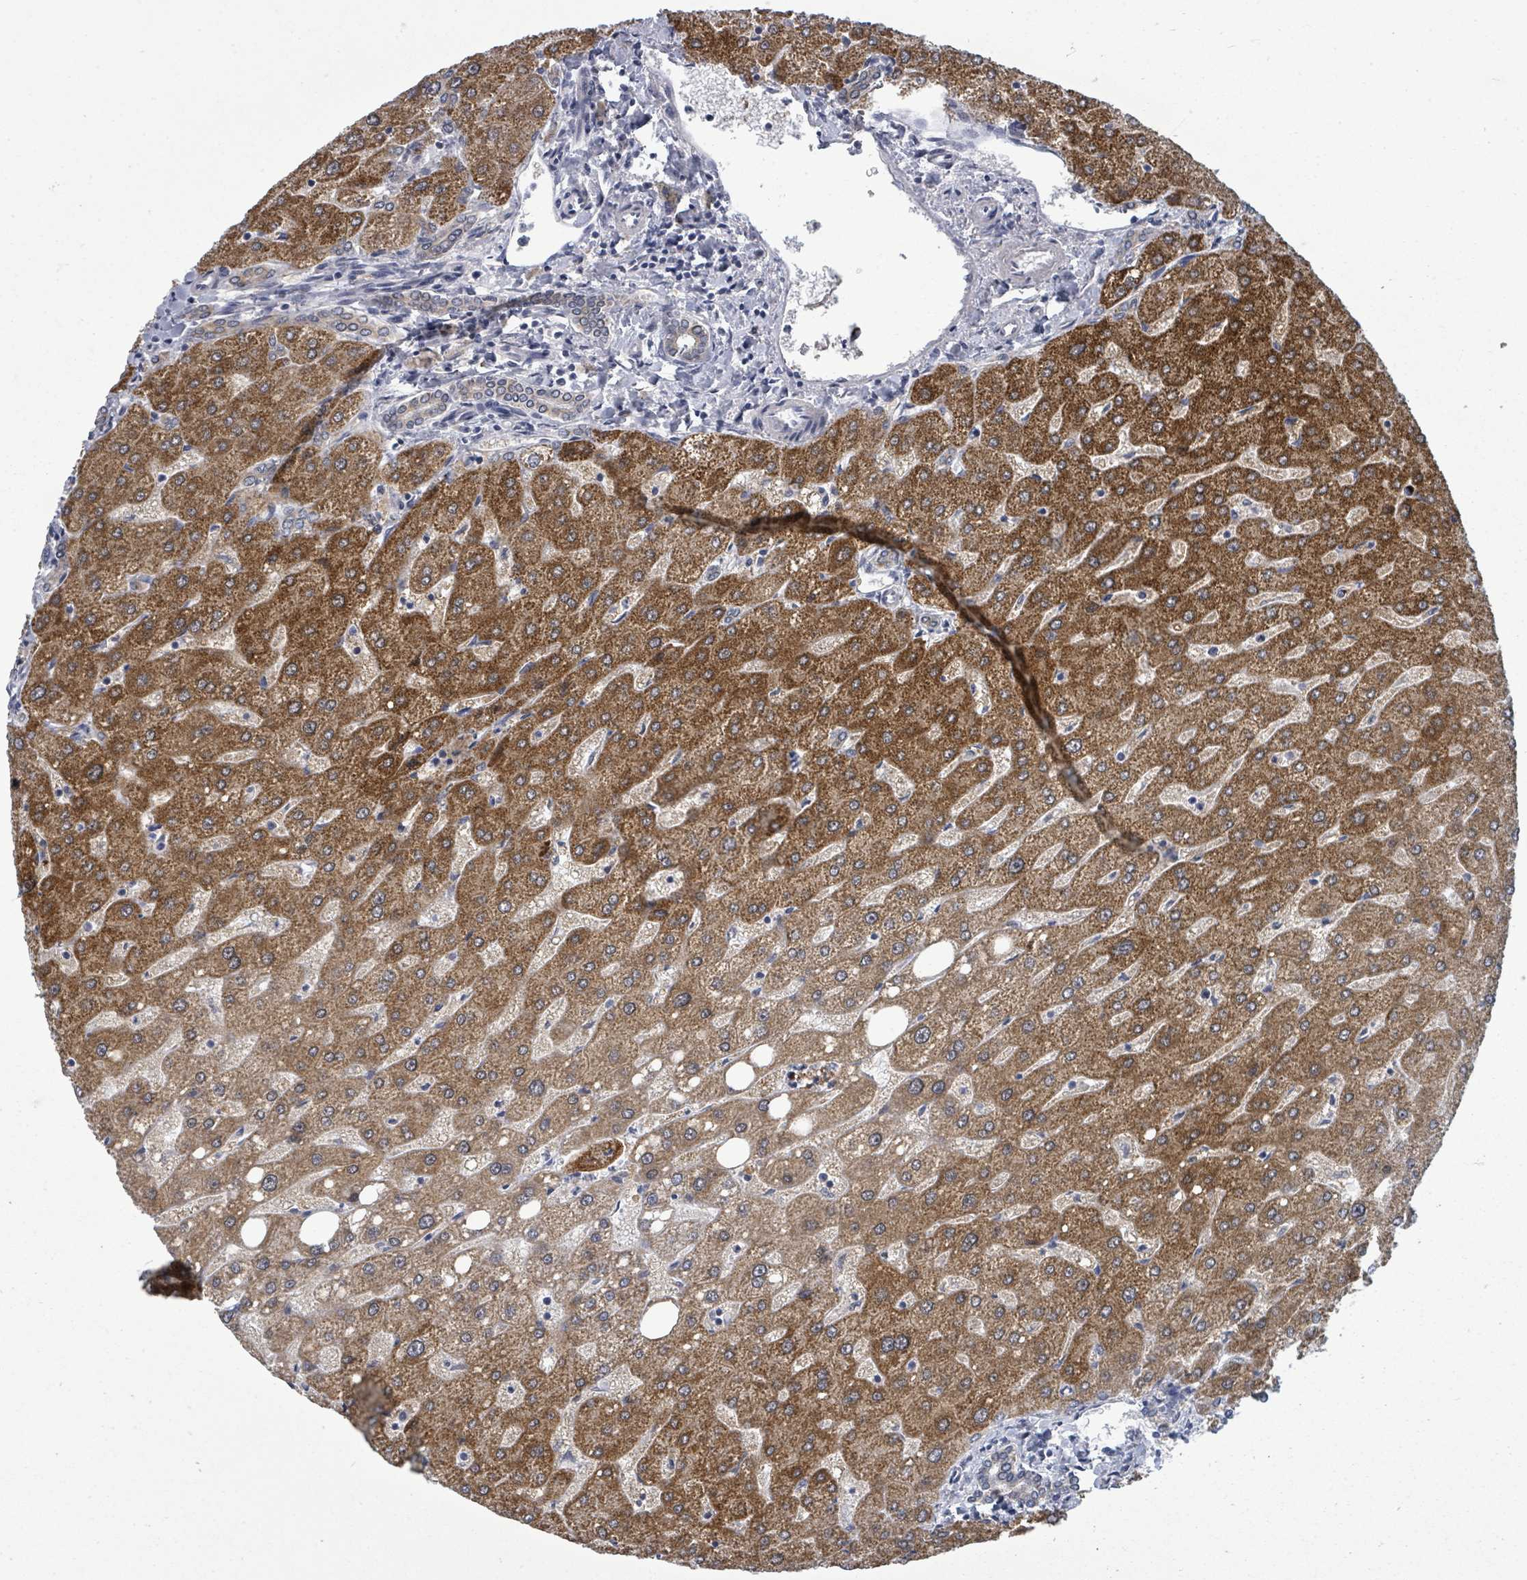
{"staining": {"intensity": "weak", "quantity": "<25%", "location": "cytoplasmic/membranous"}, "tissue": "liver", "cell_type": "Cholangiocytes", "image_type": "normal", "snomed": [{"axis": "morphology", "description": "Normal tissue, NOS"}, {"axis": "topography", "description": "Liver"}], "caption": "High magnification brightfield microscopy of normal liver stained with DAB (3,3'-diaminobenzidine) (brown) and counterstained with hematoxylin (blue): cholangiocytes show no significant expression. The staining is performed using DAB brown chromogen with nuclei counter-stained in using hematoxylin.", "gene": "ASB12", "patient": {"sex": "male", "age": 67}}